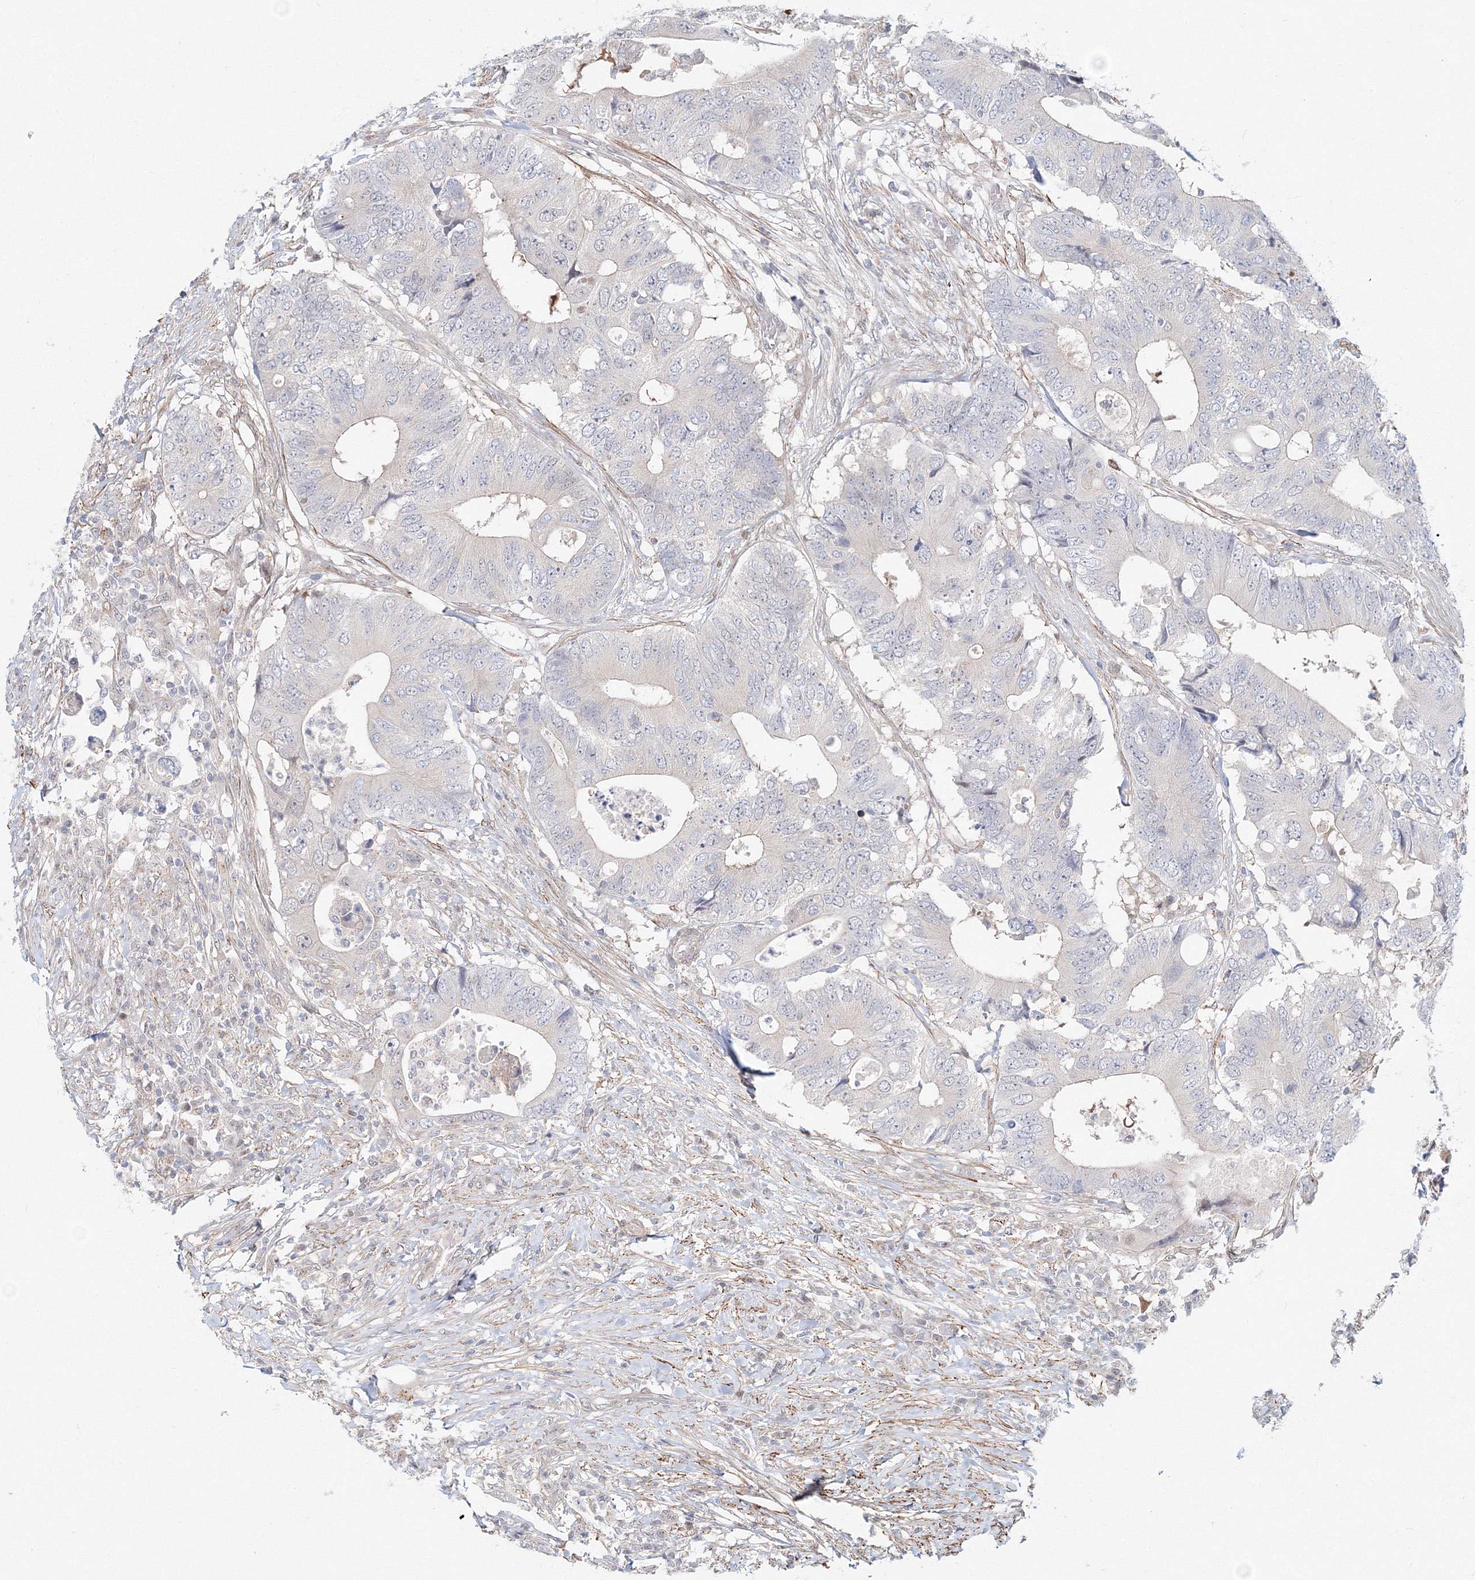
{"staining": {"intensity": "negative", "quantity": "none", "location": "none"}, "tissue": "colorectal cancer", "cell_type": "Tumor cells", "image_type": "cancer", "snomed": [{"axis": "morphology", "description": "Adenocarcinoma, NOS"}, {"axis": "topography", "description": "Colon"}], "caption": "Protein analysis of colorectal cancer demonstrates no significant expression in tumor cells.", "gene": "ARHGAP21", "patient": {"sex": "male", "age": 71}}